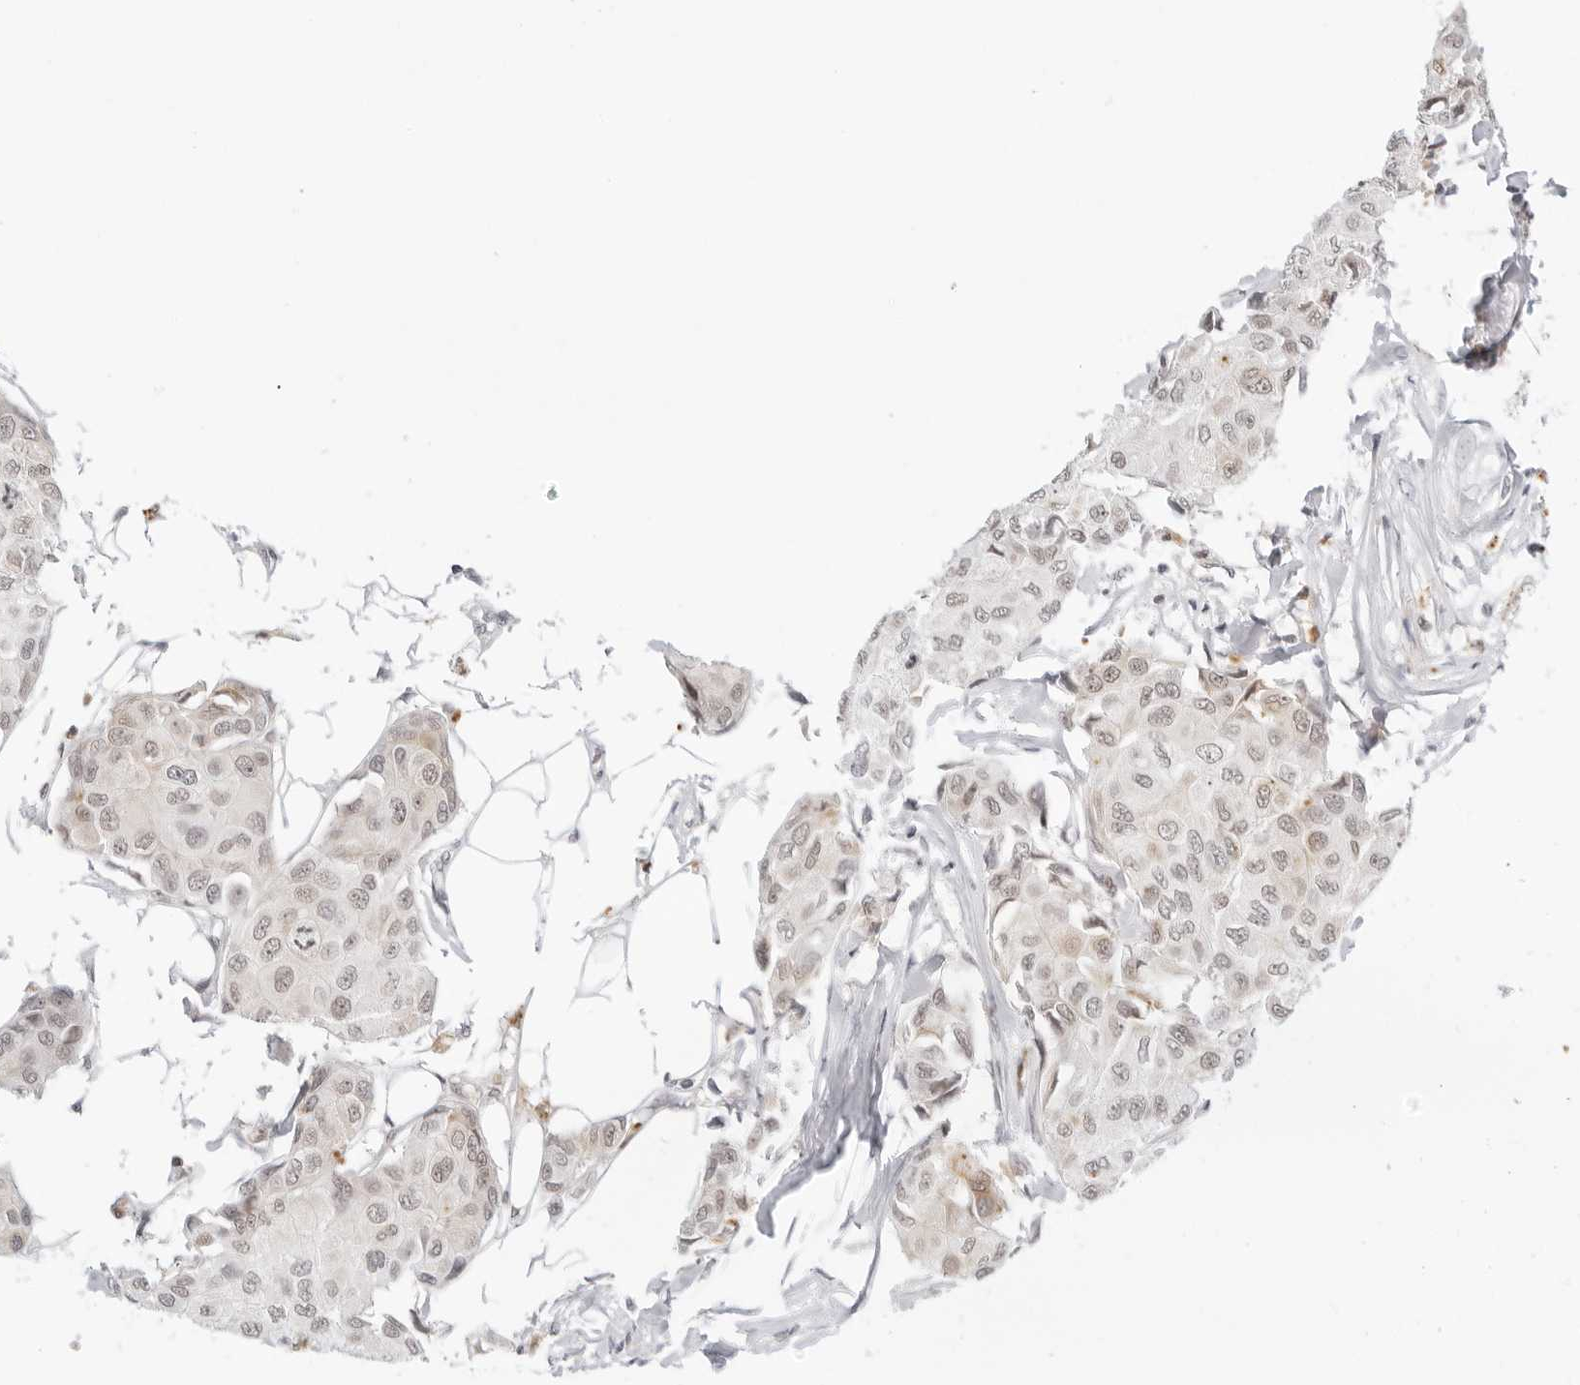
{"staining": {"intensity": "weak", "quantity": ">75%", "location": "nuclear"}, "tissue": "breast cancer", "cell_type": "Tumor cells", "image_type": "cancer", "snomed": [{"axis": "morphology", "description": "Duct carcinoma"}, {"axis": "topography", "description": "Breast"}], "caption": "Weak nuclear protein staining is present in approximately >75% of tumor cells in breast cancer.", "gene": "MSH6", "patient": {"sex": "female", "age": 80}}